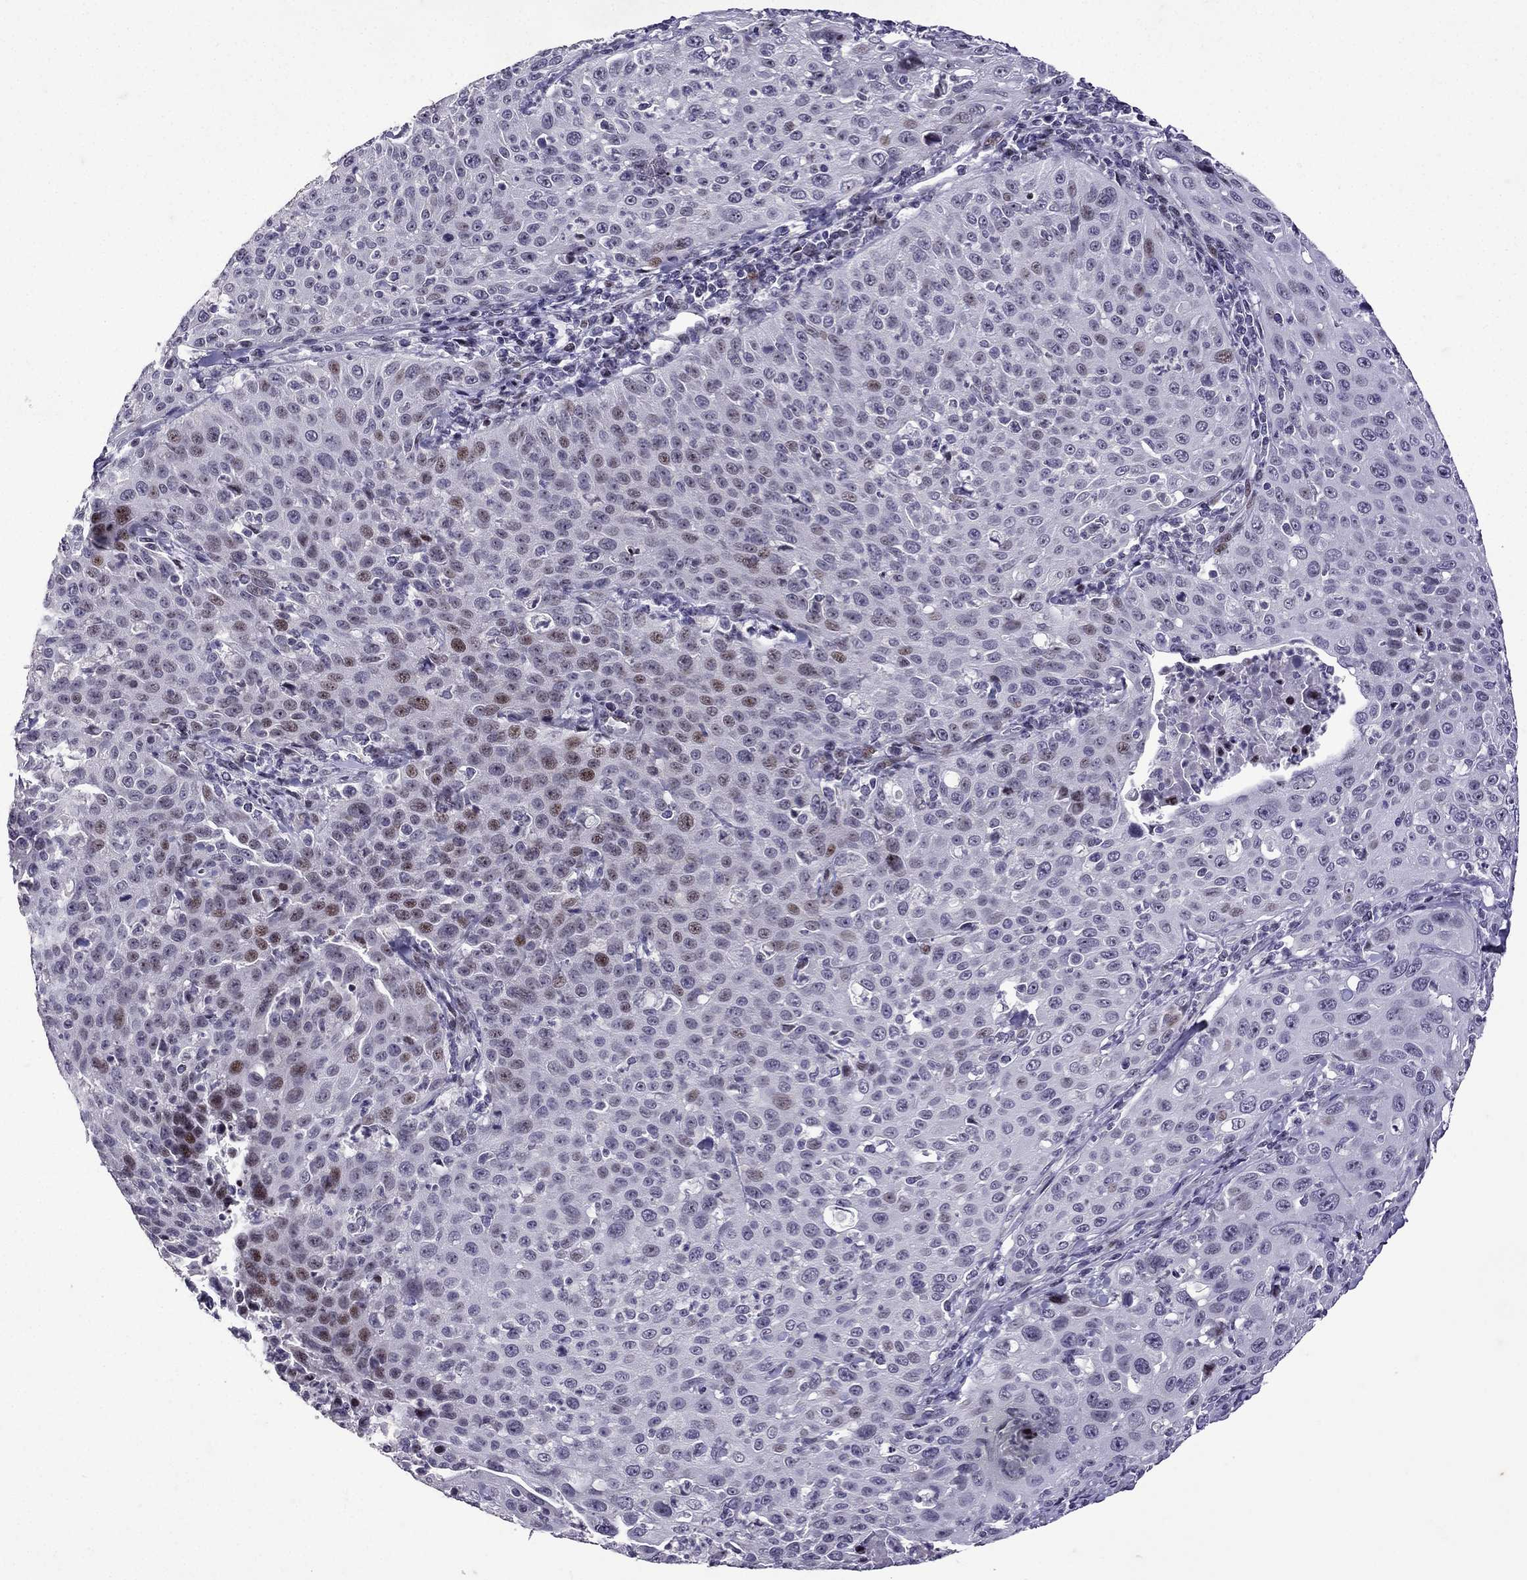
{"staining": {"intensity": "weak", "quantity": "<25%", "location": "nuclear"}, "tissue": "cervical cancer", "cell_type": "Tumor cells", "image_type": "cancer", "snomed": [{"axis": "morphology", "description": "Squamous cell carcinoma, NOS"}, {"axis": "topography", "description": "Cervix"}], "caption": "Tumor cells are negative for protein expression in human cervical cancer (squamous cell carcinoma).", "gene": "TTN", "patient": {"sex": "female", "age": 26}}